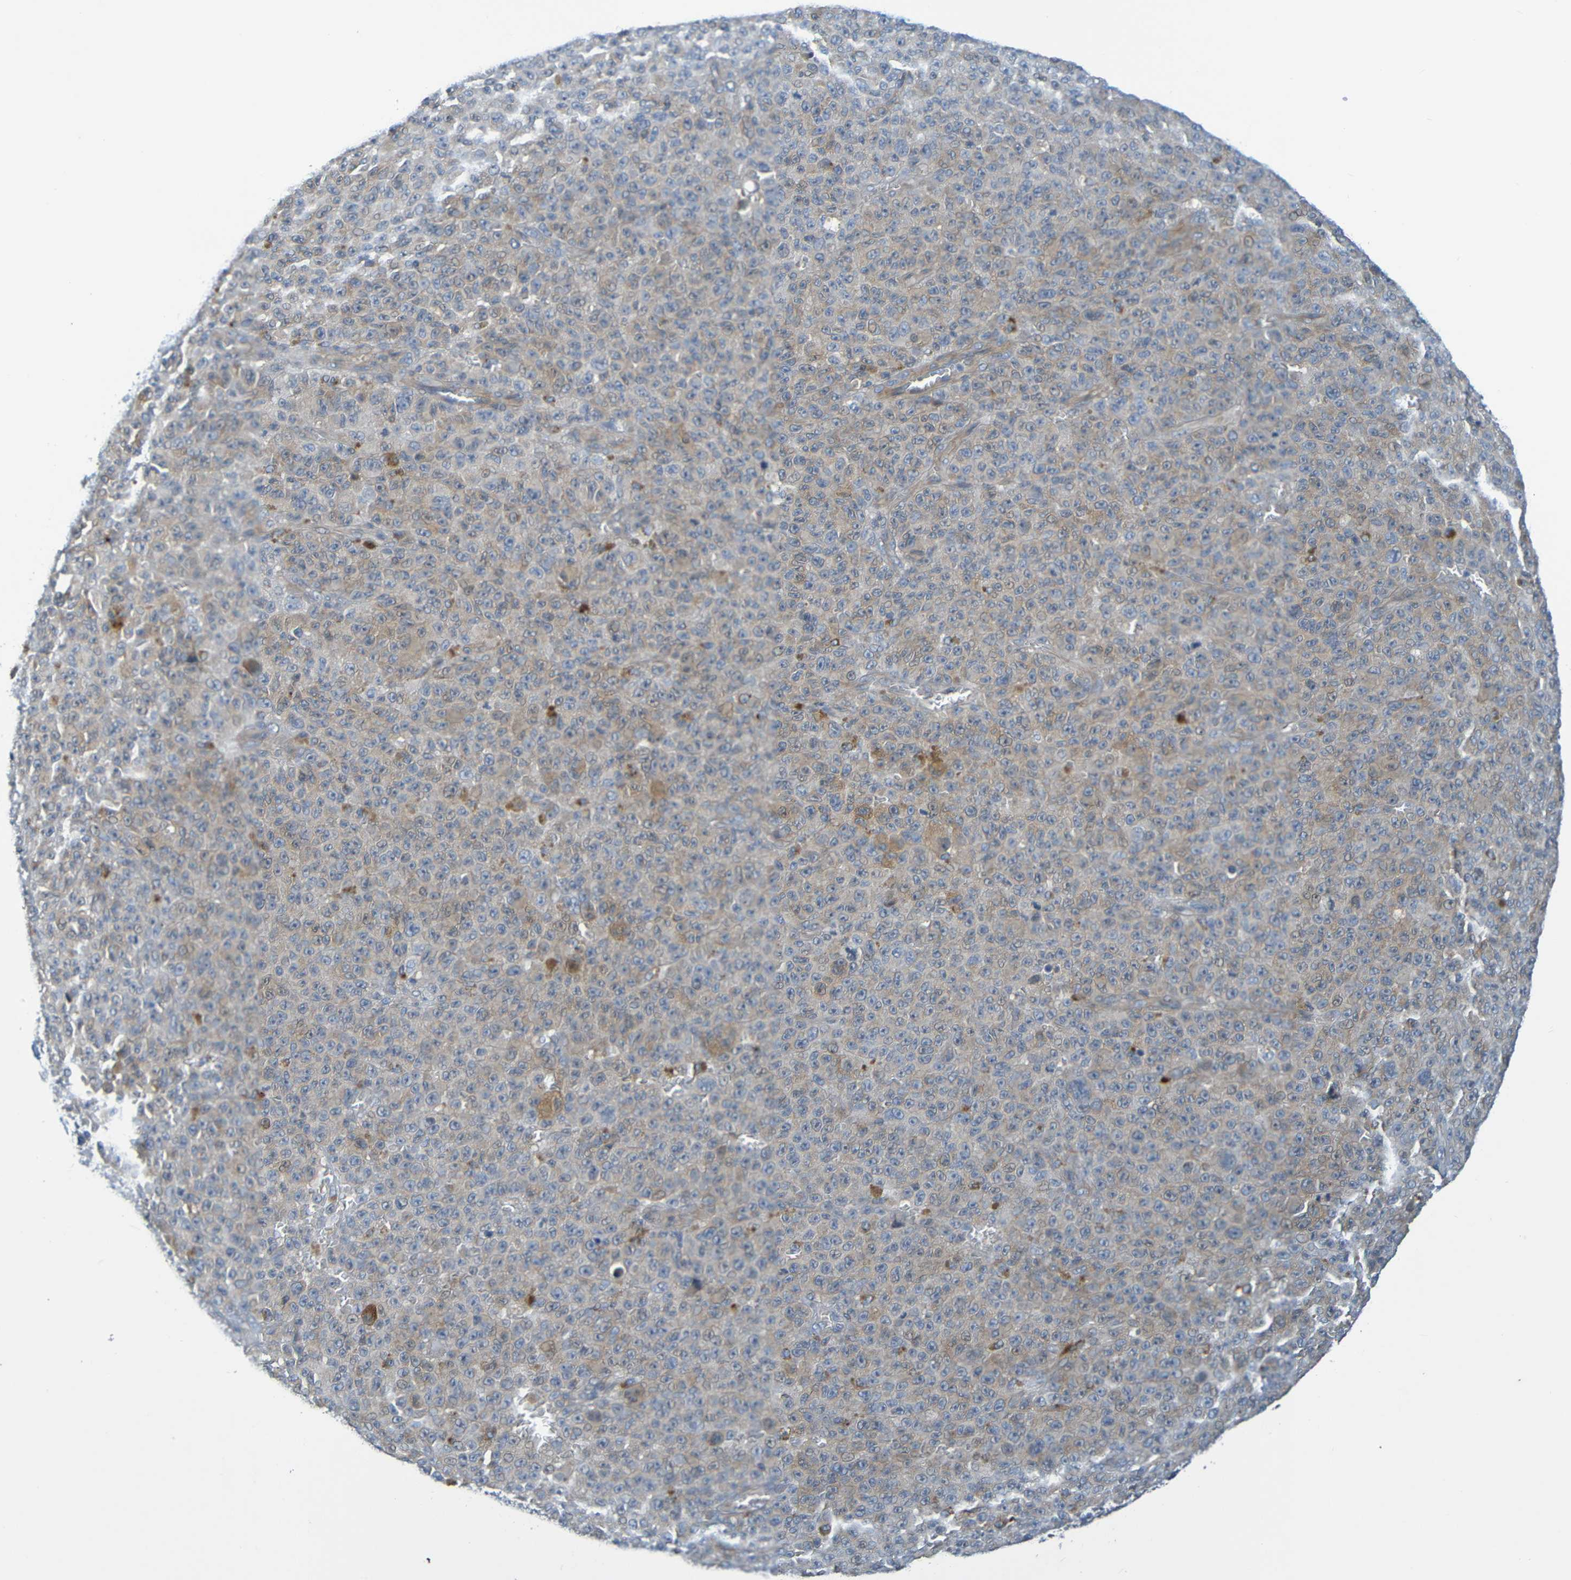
{"staining": {"intensity": "moderate", "quantity": "25%-75%", "location": "cytoplasmic/membranous"}, "tissue": "melanoma", "cell_type": "Tumor cells", "image_type": "cancer", "snomed": [{"axis": "morphology", "description": "Malignant melanoma, NOS"}, {"axis": "topography", "description": "Skin"}], "caption": "Immunohistochemical staining of human melanoma exhibits medium levels of moderate cytoplasmic/membranous protein staining in about 25%-75% of tumor cells. Nuclei are stained in blue.", "gene": "CYP4F2", "patient": {"sex": "female", "age": 82}}